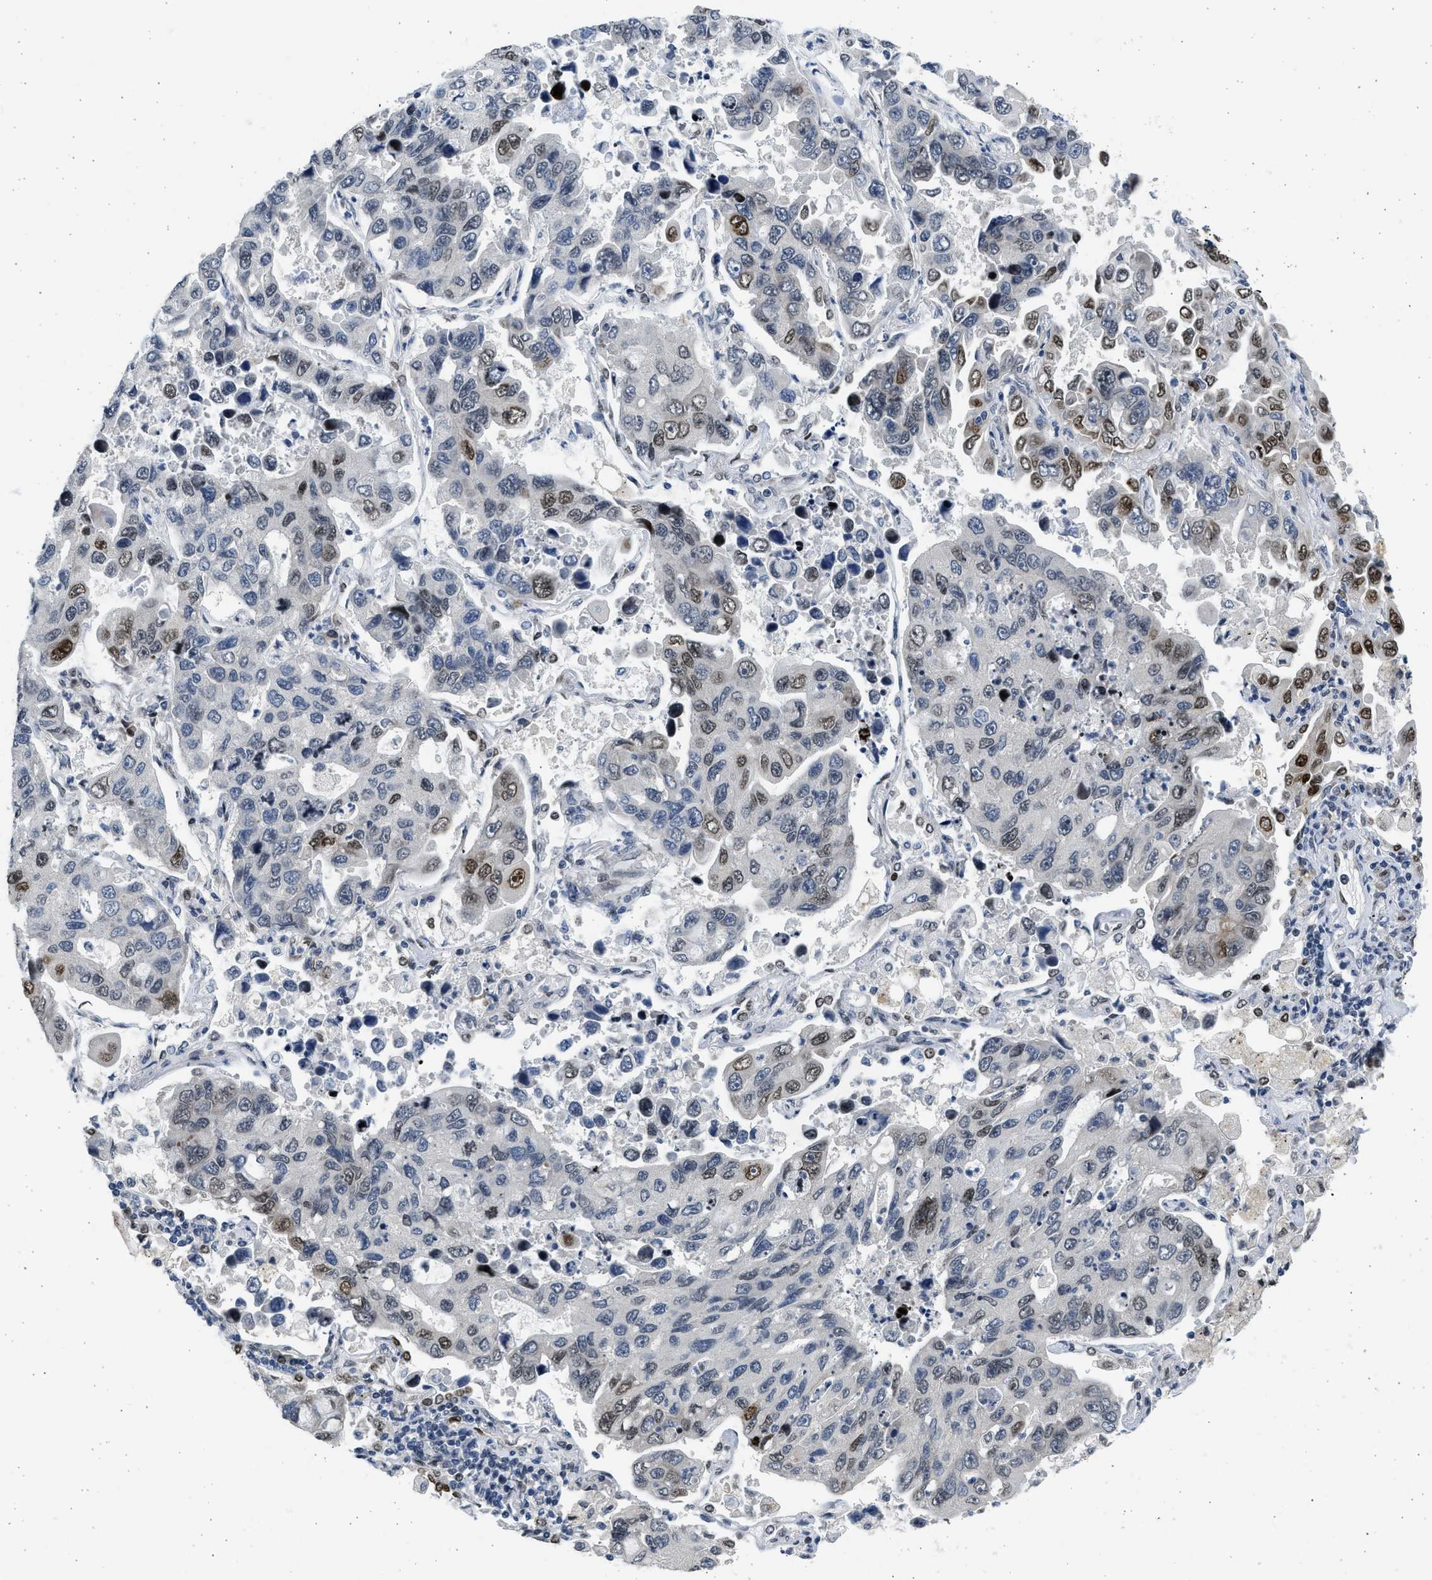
{"staining": {"intensity": "strong", "quantity": "25%-75%", "location": "nuclear"}, "tissue": "lung cancer", "cell_type": "Tumor cells", "image_type": "cancer", "snomed": [{"axis": "morphology", "description": "Adenocarcinoma, NOS"}, {"axis": "topography", "description": "Lung"}], "caption": "Protein staining displays strong nuclear staining in approximately 25%-75% of tumor cells in lung adenocarcinoma. (DAB = brown stain, brightfield microscopy at high magnification).", "gene": "HMGN3", "patient": {"sex": "male", "age": 64}}